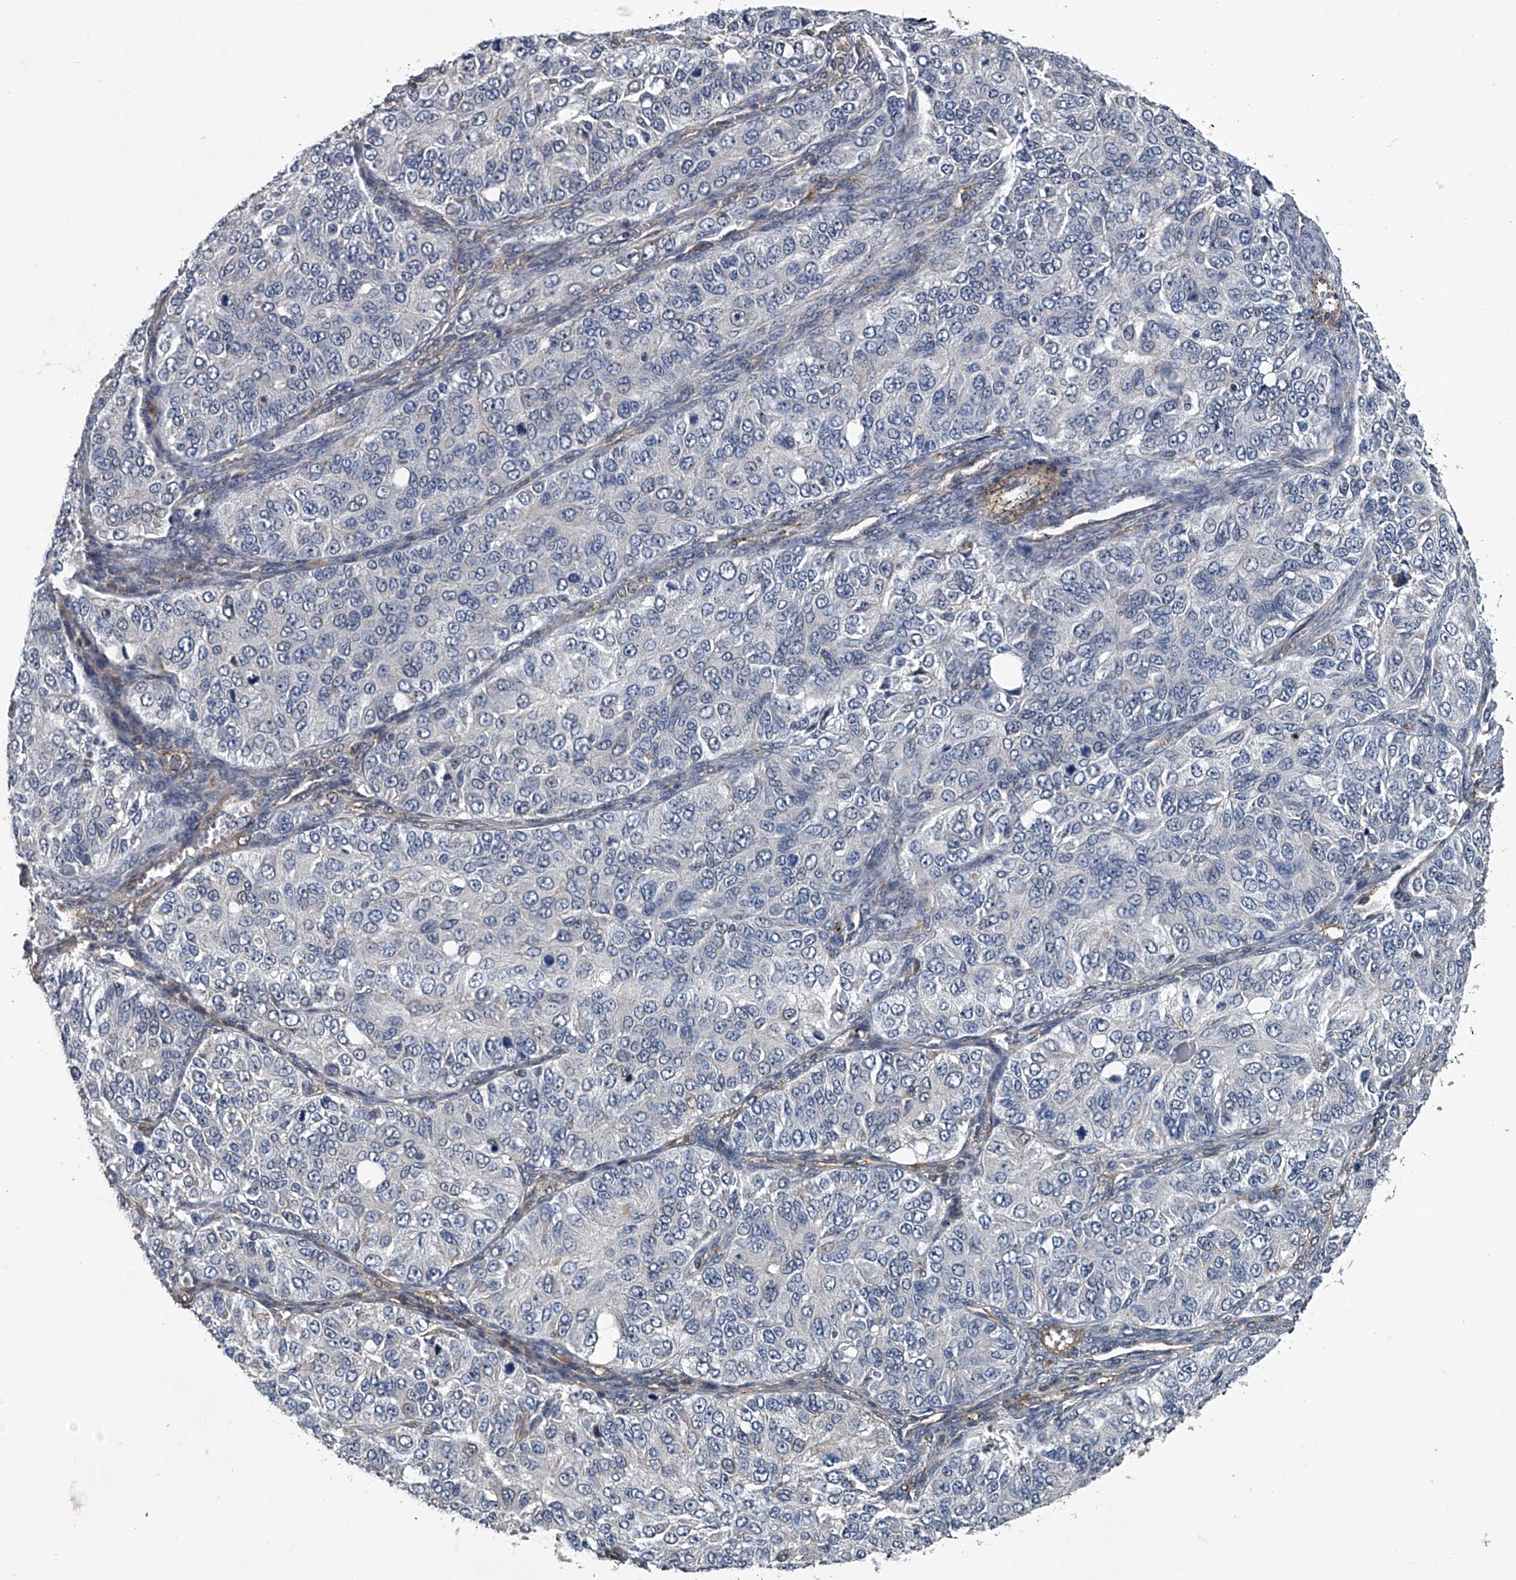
{"staining": {"intensity": "negative", "quantity": "none", "location": "none"}, "tissue": "ovarian cancer", "cell_type": "Tumor cells", "image_type": "cancer", "snomed": [{"axis": "morphology", "description": "Carcinoma, endometroid"}, {"axis": "topography", "description": "Ovary"}], "caption": "A micrograph of ovarian cancer stained for a protein demonstrates no brown staining in tumor cells.", "gene": "LDLRAD2", "patient": {"sex": "female", "age": 51}}